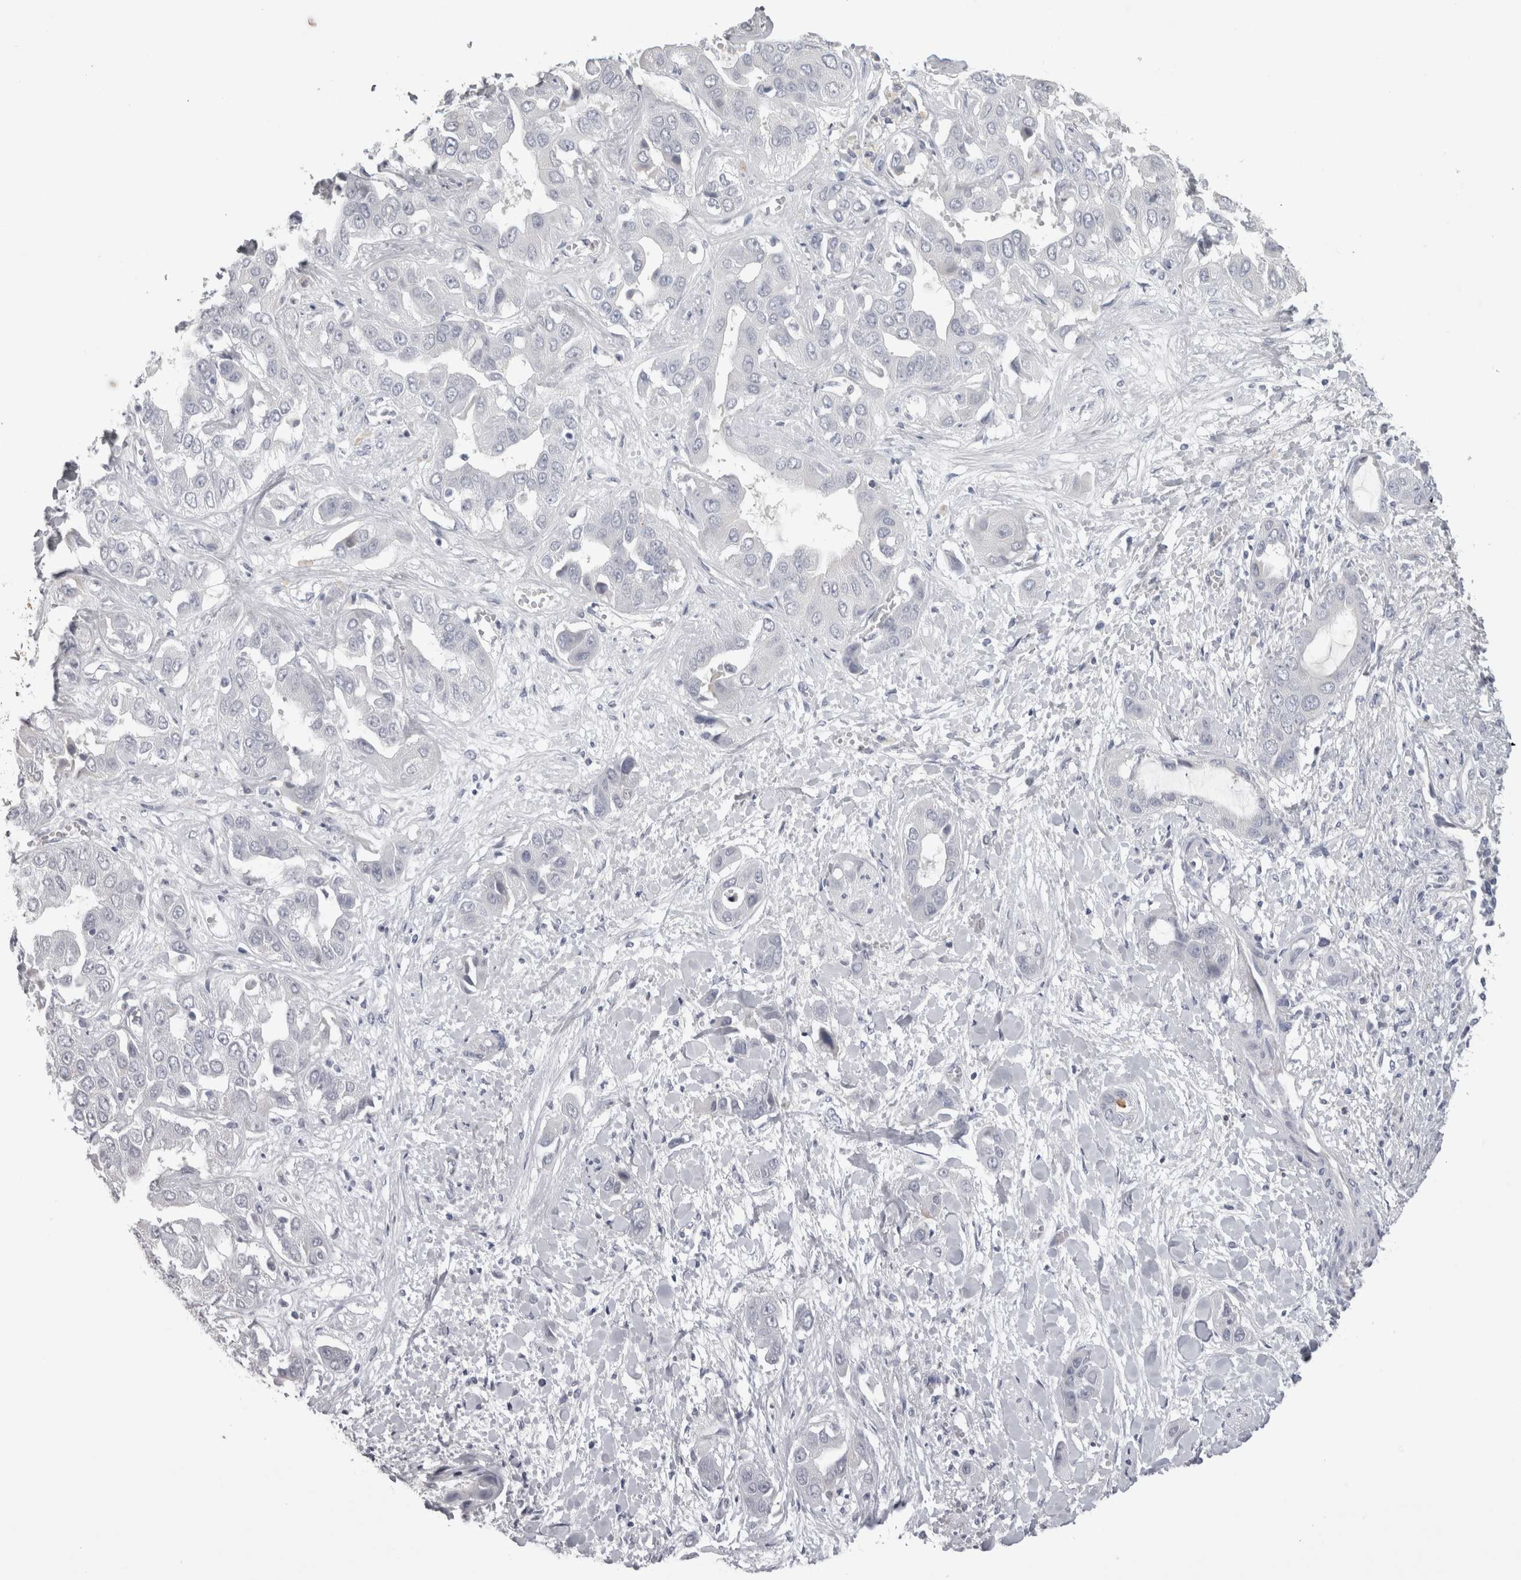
{"staining": {"intensity": "negative", "quantity": "none", "location": "none"}, "tissue": "liver cancer", "cell_type": "Tumor cells", "image_type": "cancer", "snomed": [{"axis": "morphology", "description": "Cholangiocarcinoma"}, {"axis": "topography", "description": "Liver"}], "caption": "A micrograph of human liver cancer (cholangiocarcinoma) is negative for staining in tumor cells.", "gene": "ADAM2", "patient": {"sex": "female", "age": 52}}